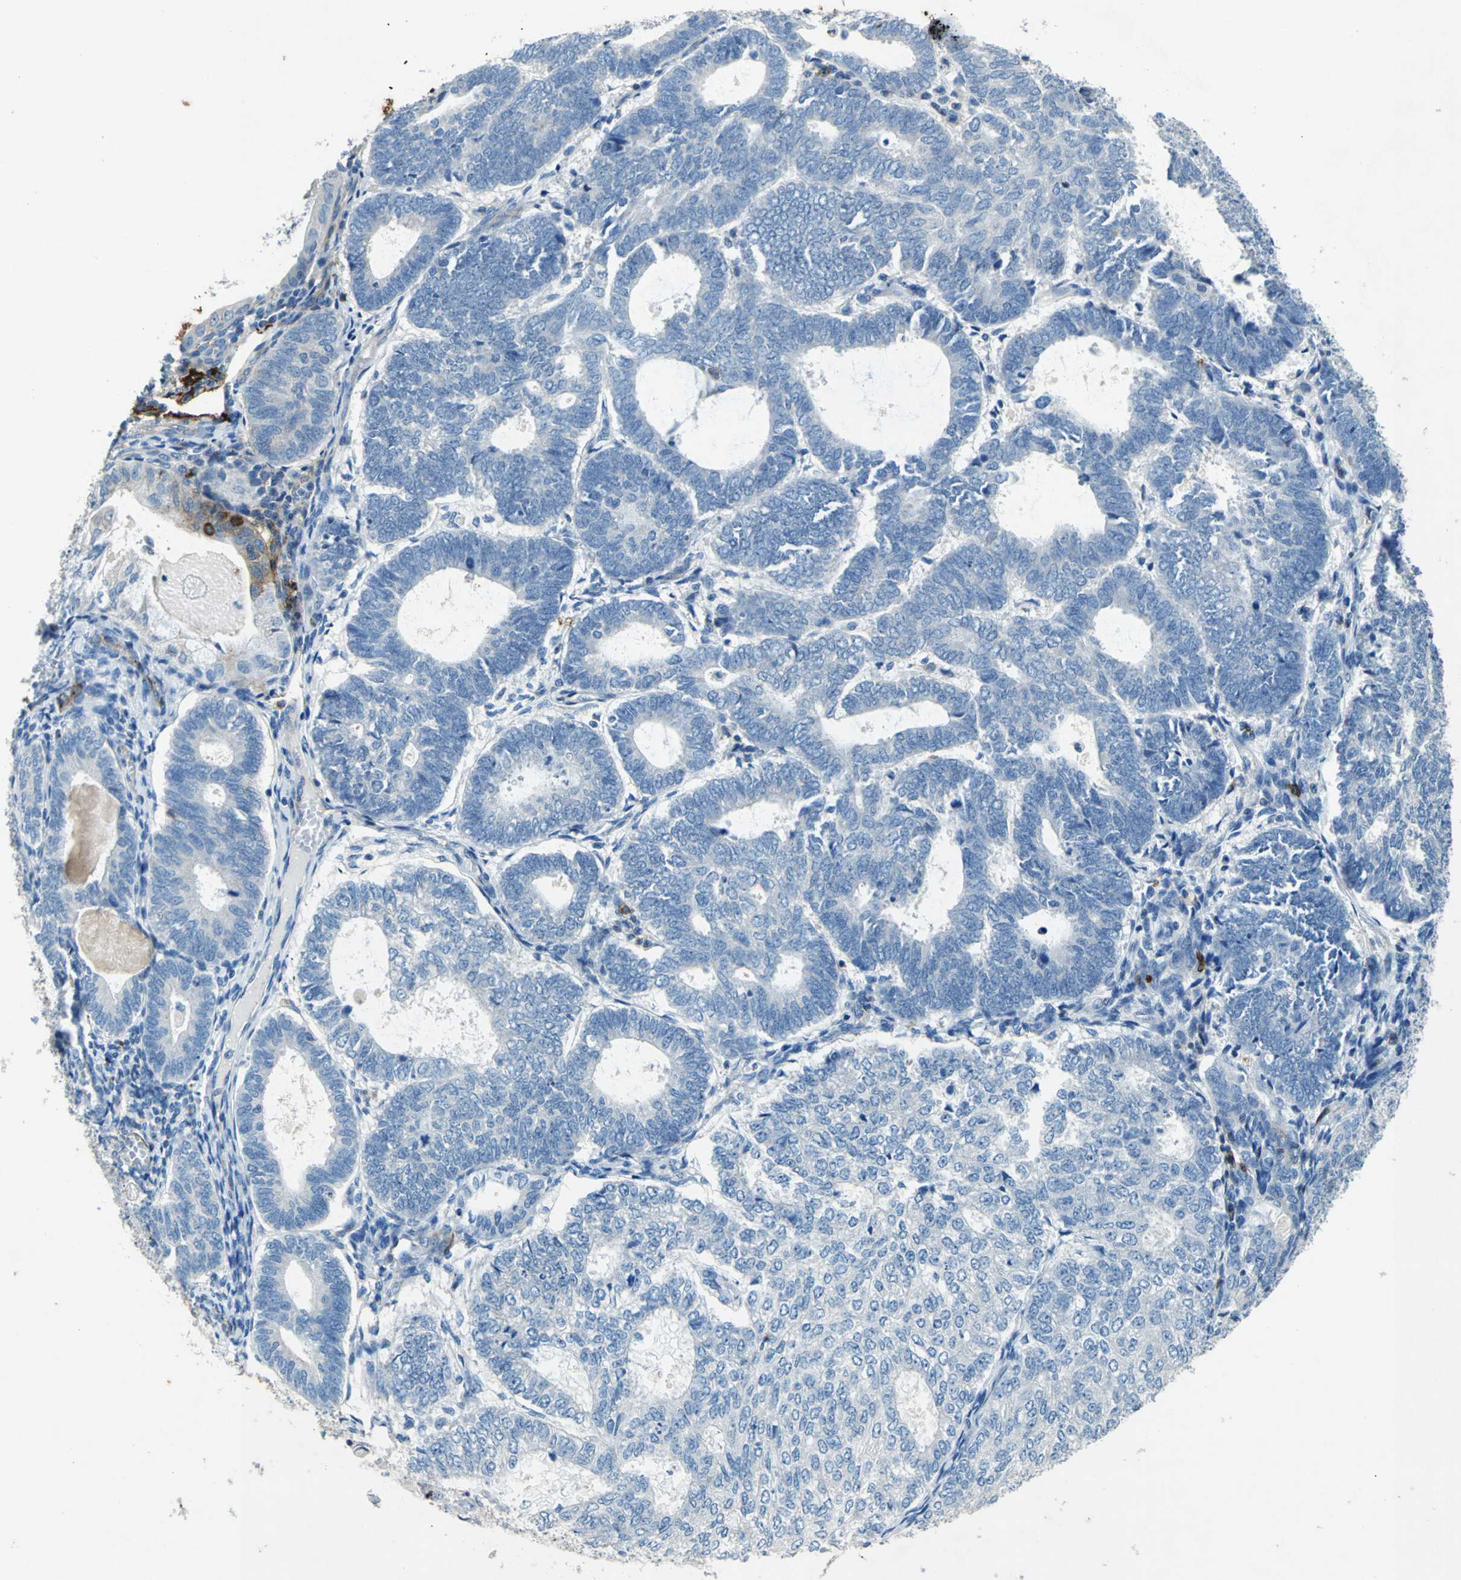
{"staining": {"intensity": "moderate", "quantity": "<25%", "location": "cytoplasmic/membranous"}, "tissue": "endometrial cancer", "cell_type": "Tumor cells", "image_type": "cancer", "snomed": [{"axis": "morphology", "description": "Adenocarcinoma, NOS"}, {"axis": "topography", "description": "Uterus"}], "caption": "Immunohistochemistry photomicrograph of neoplastic tissue: endometrial cancer stained using IHC reveals low levels of moderate protein expression localized specifically in the cytoplasmic/membranous of tumor cells, appearing as a cytoplasmic/membranous brown color.", "gene": "RPS13", "patient": {"sex": "female", "age": 60}}